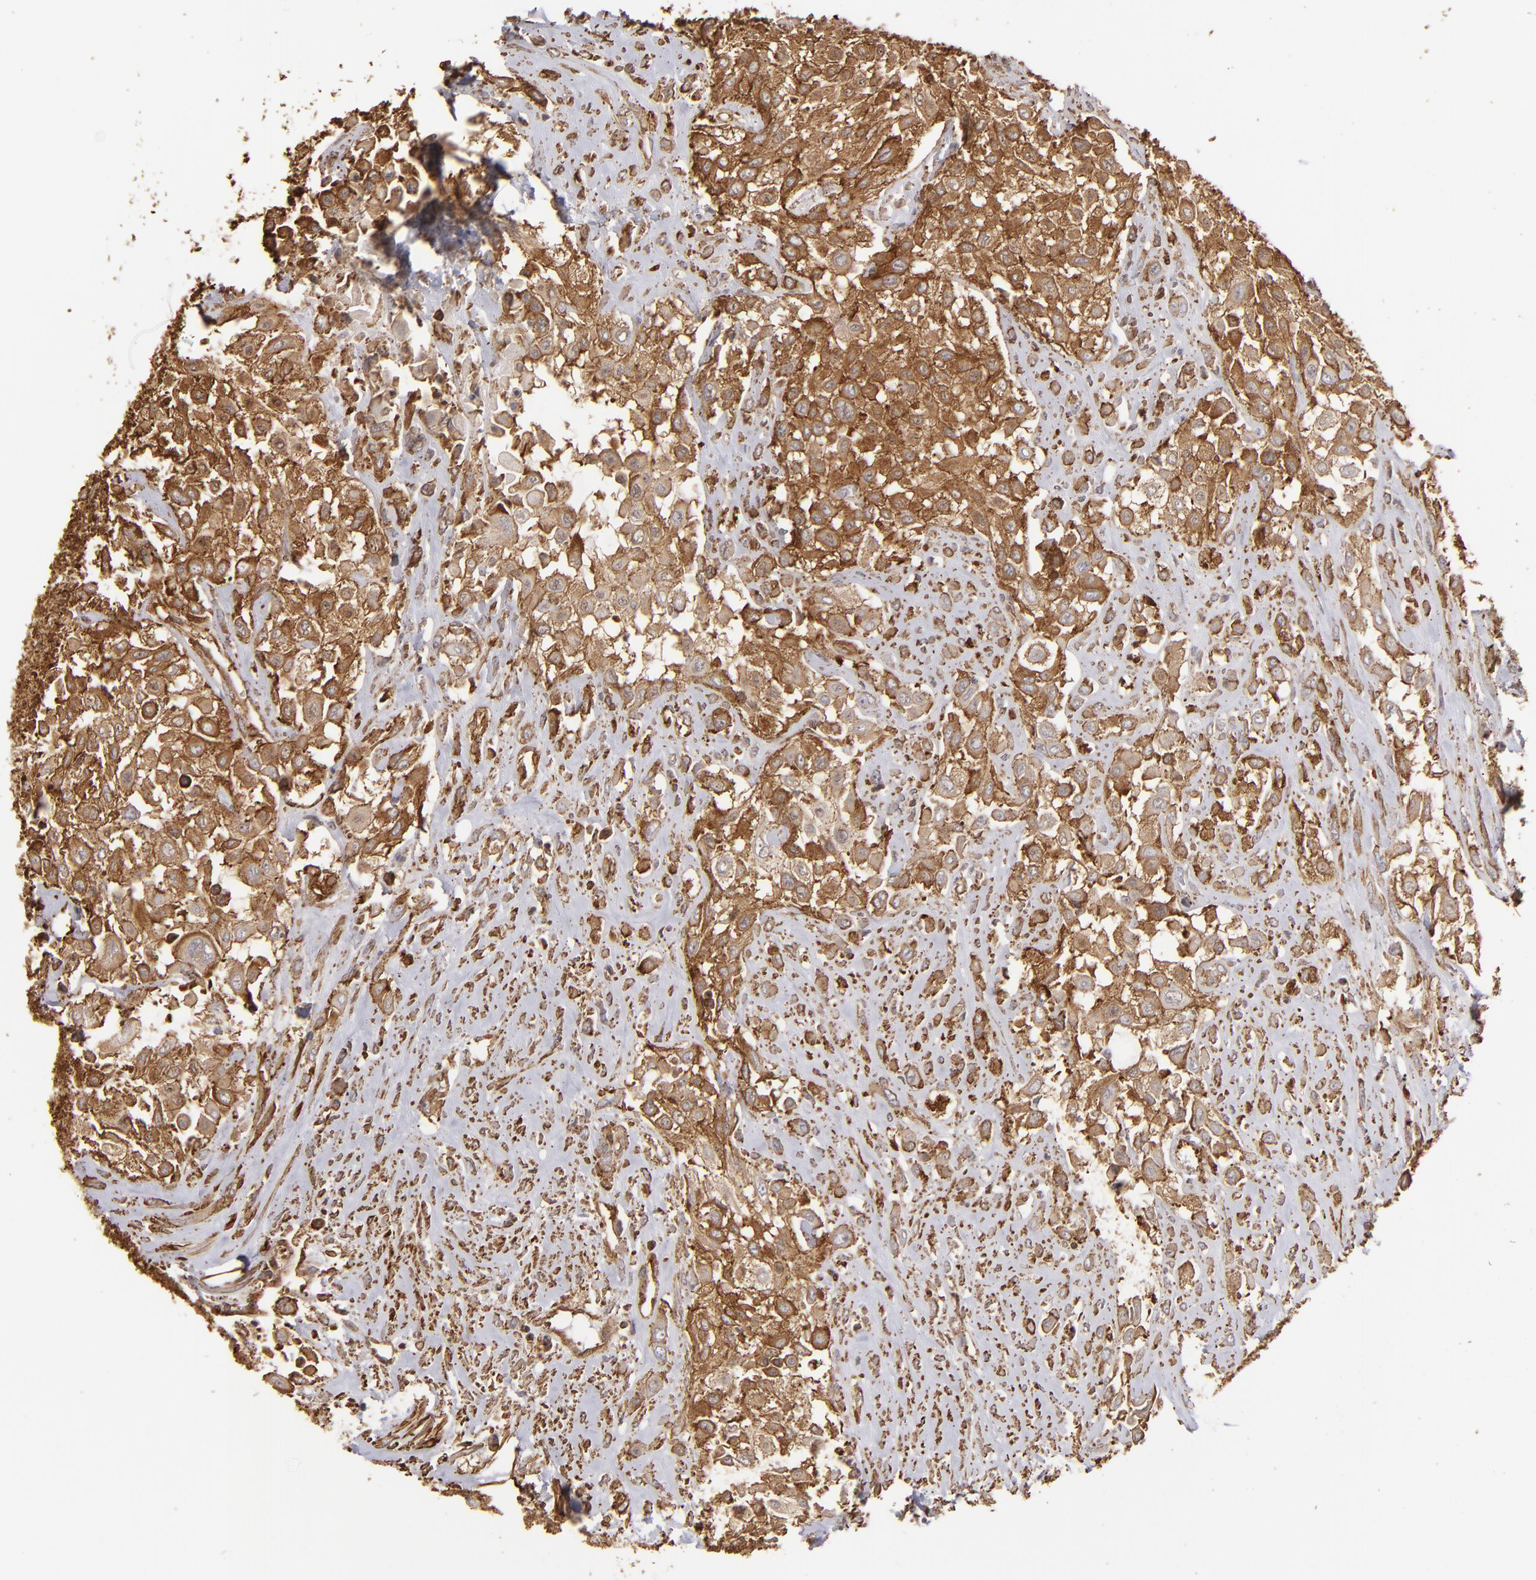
{"staining": {"intensity": "strong", "quantity": ">75%", "location": "cytoplasmic/membranous"}, "tissue": "urothelial cancer", "cell_type": "Tumor cells", "image_type": "cancer", "snomed": [{"axis": "morphology", "description": "Urothelial carcinoma, High grade"}, {"axis": "topography", "description": "Urinary bladder"}], "caption": "About >75% of tumor cells in human urothelial cancer reveal strong cytoplasmic/membranous protein positivity as visualized by brown immunohistochemical staining.", "gene": "ACTB", "patient": {"sex": "male", "age": 57}}